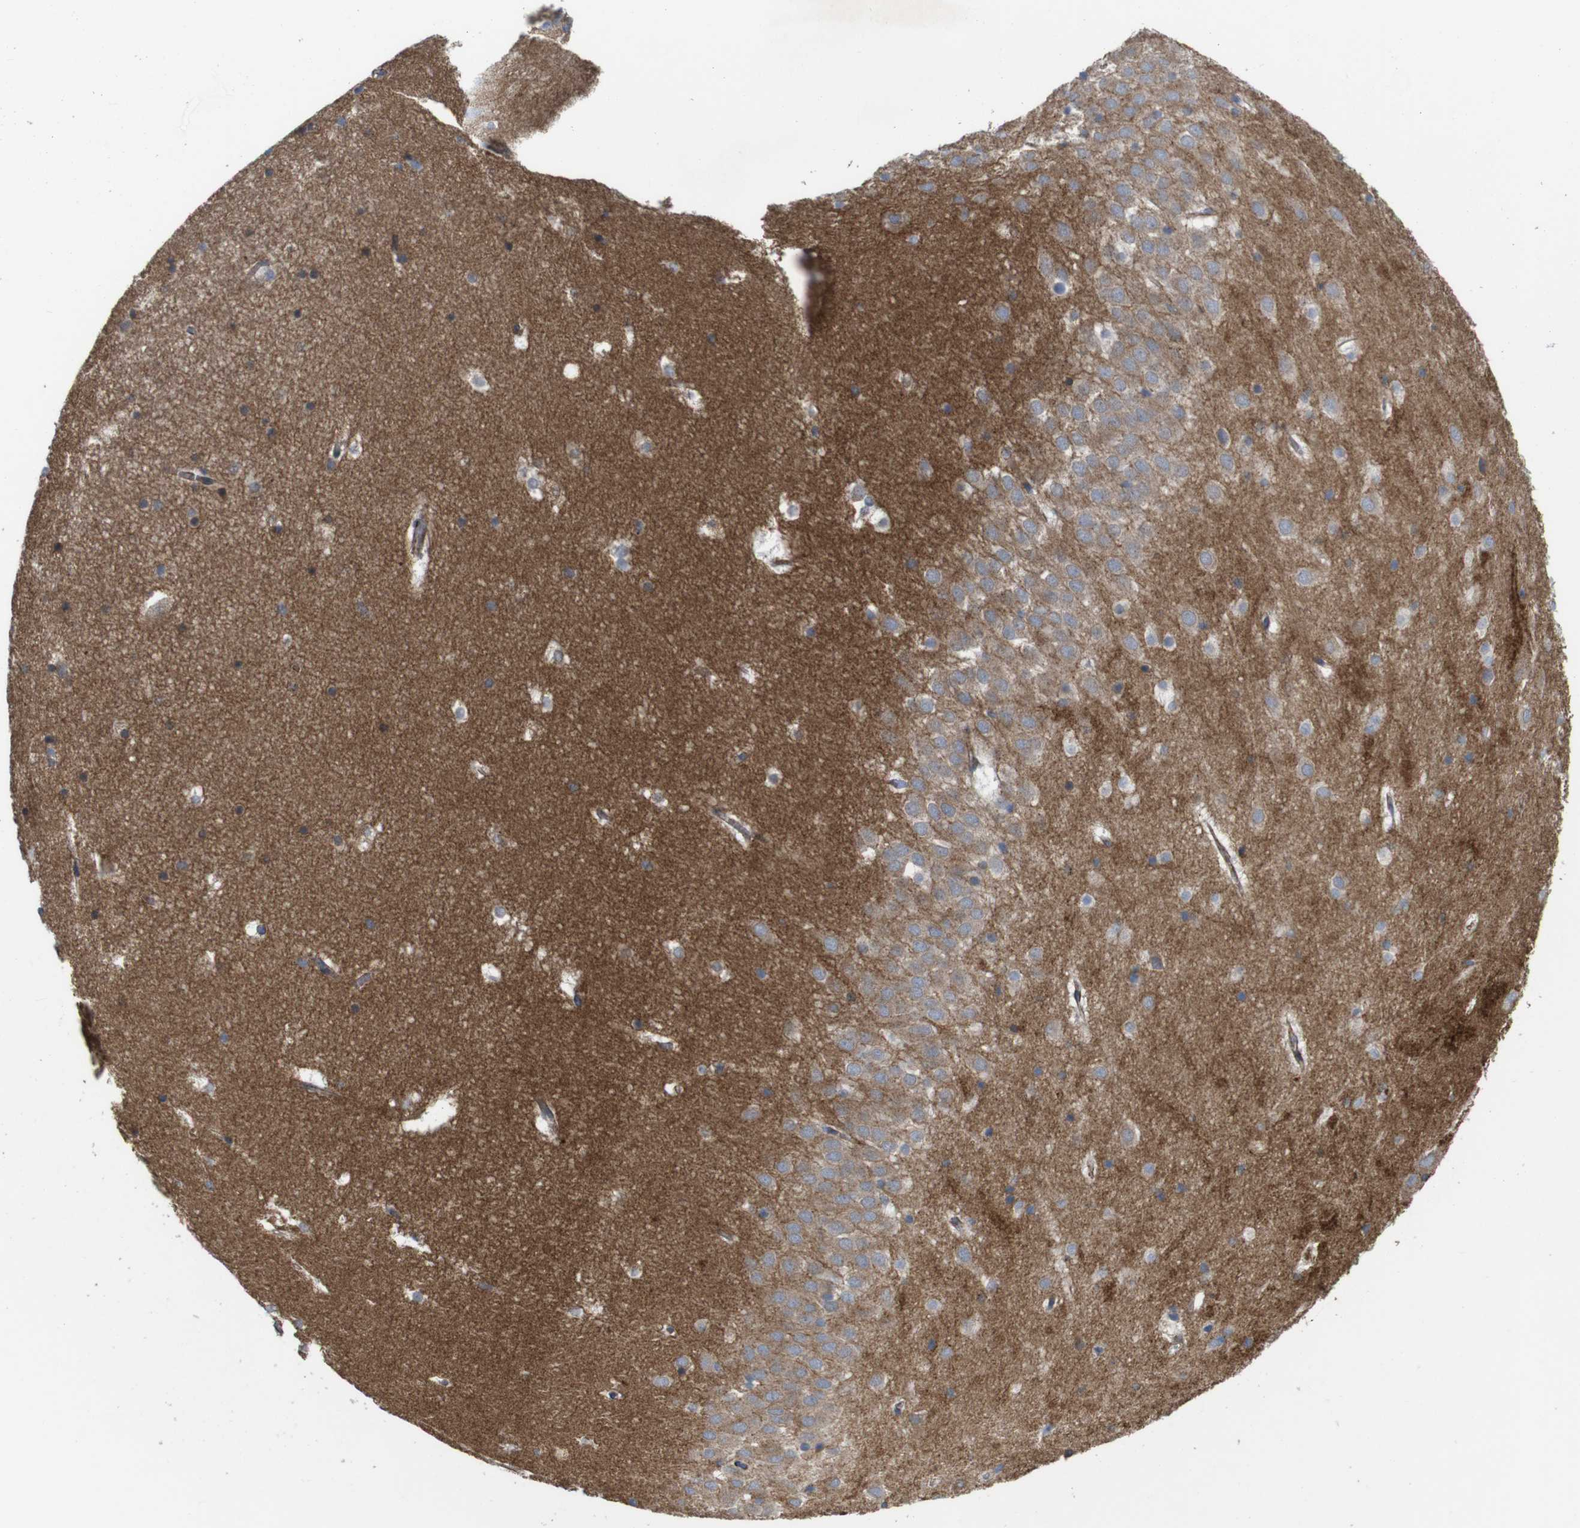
{"staining": {"intensity": "moderate", "quantity": "<25%", "location": "cytoplasmic/membranous"}, "tissue": "hippocampus", "cell_type": "Glial cells", "image_type": "normal", "snomed": [{"axis": "morphology", "description": "Normal tissue, NOS"}, {"axis": "topography", "description": "Hippocampus"}], "caption": "Immunohistochemical staining of normal human hippocampus demonstrates <25% levels of moderate cytoplasmic/membranous protein positivity in approximately <25% of glial cells. (Stains: DAB (3,3'-diaminobenzidine) in brown, nuclei in blue, Microscopy: brightfield microscopy at high magnification).", "gene": "GGT7", "patient": {"sex": "male", "age": 45}}